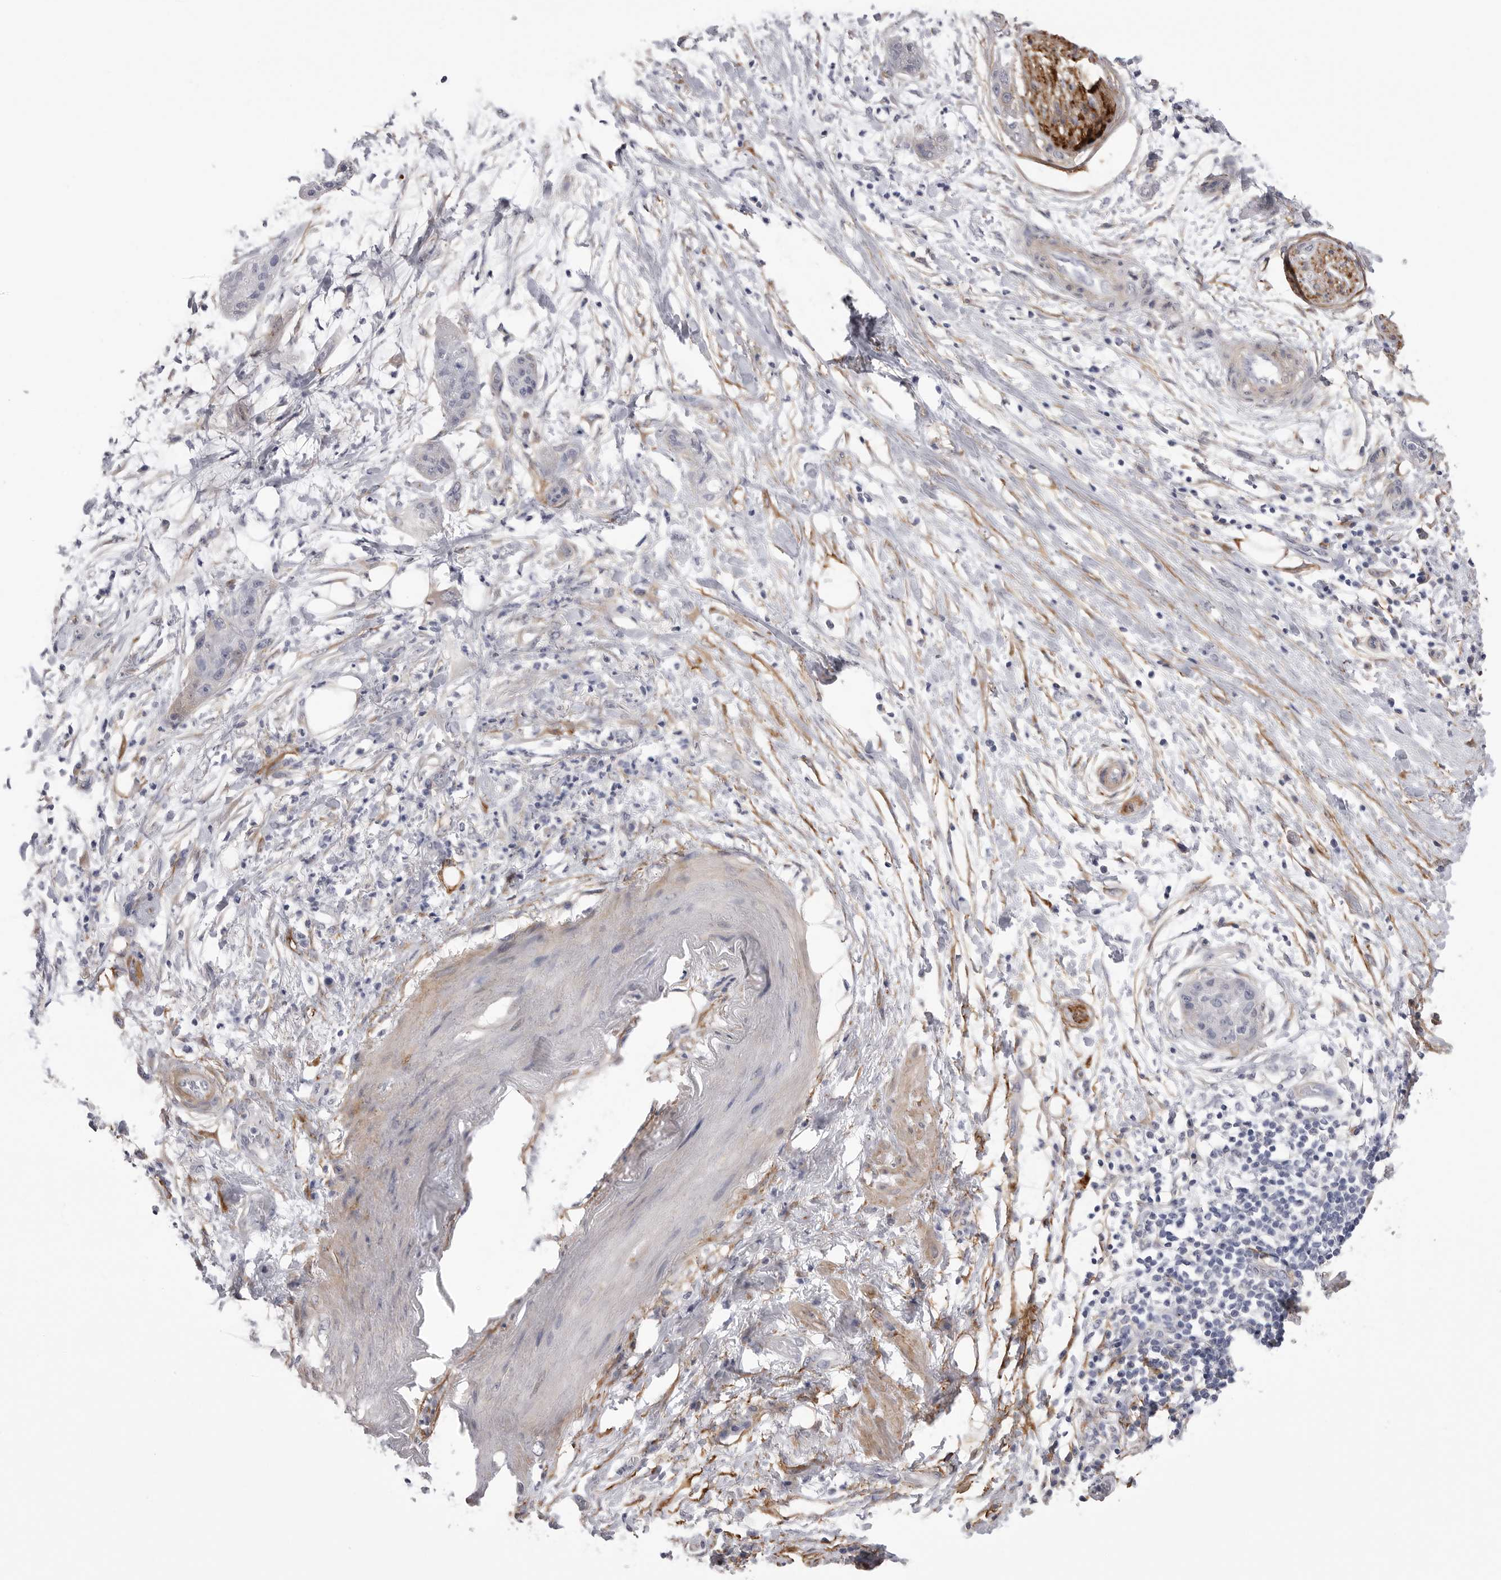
{"staining": {"intensity": "negative", "quantity": "none", "location": "none"}, "tissue": "pancreatic cancer", "cell_type": "Tumor cells", "image_type": "cancer", "snomed": [{"axis": "morphology", "description": "Adenocarcinoma, NOS"}, {"axis": "topography", "description": "Pancreas"}], "caption": "Pancreatic cancer (adenocarcinoma) was stained to show a protein in brown. There is no significant expression in tumor cells. Brightfield microscopy of IHC stained with DAB (brown) and hematoxylin (blue), captured at high magnification.", "gene": "AKAP12", "patient": {"sex": "female", "age": 78}}